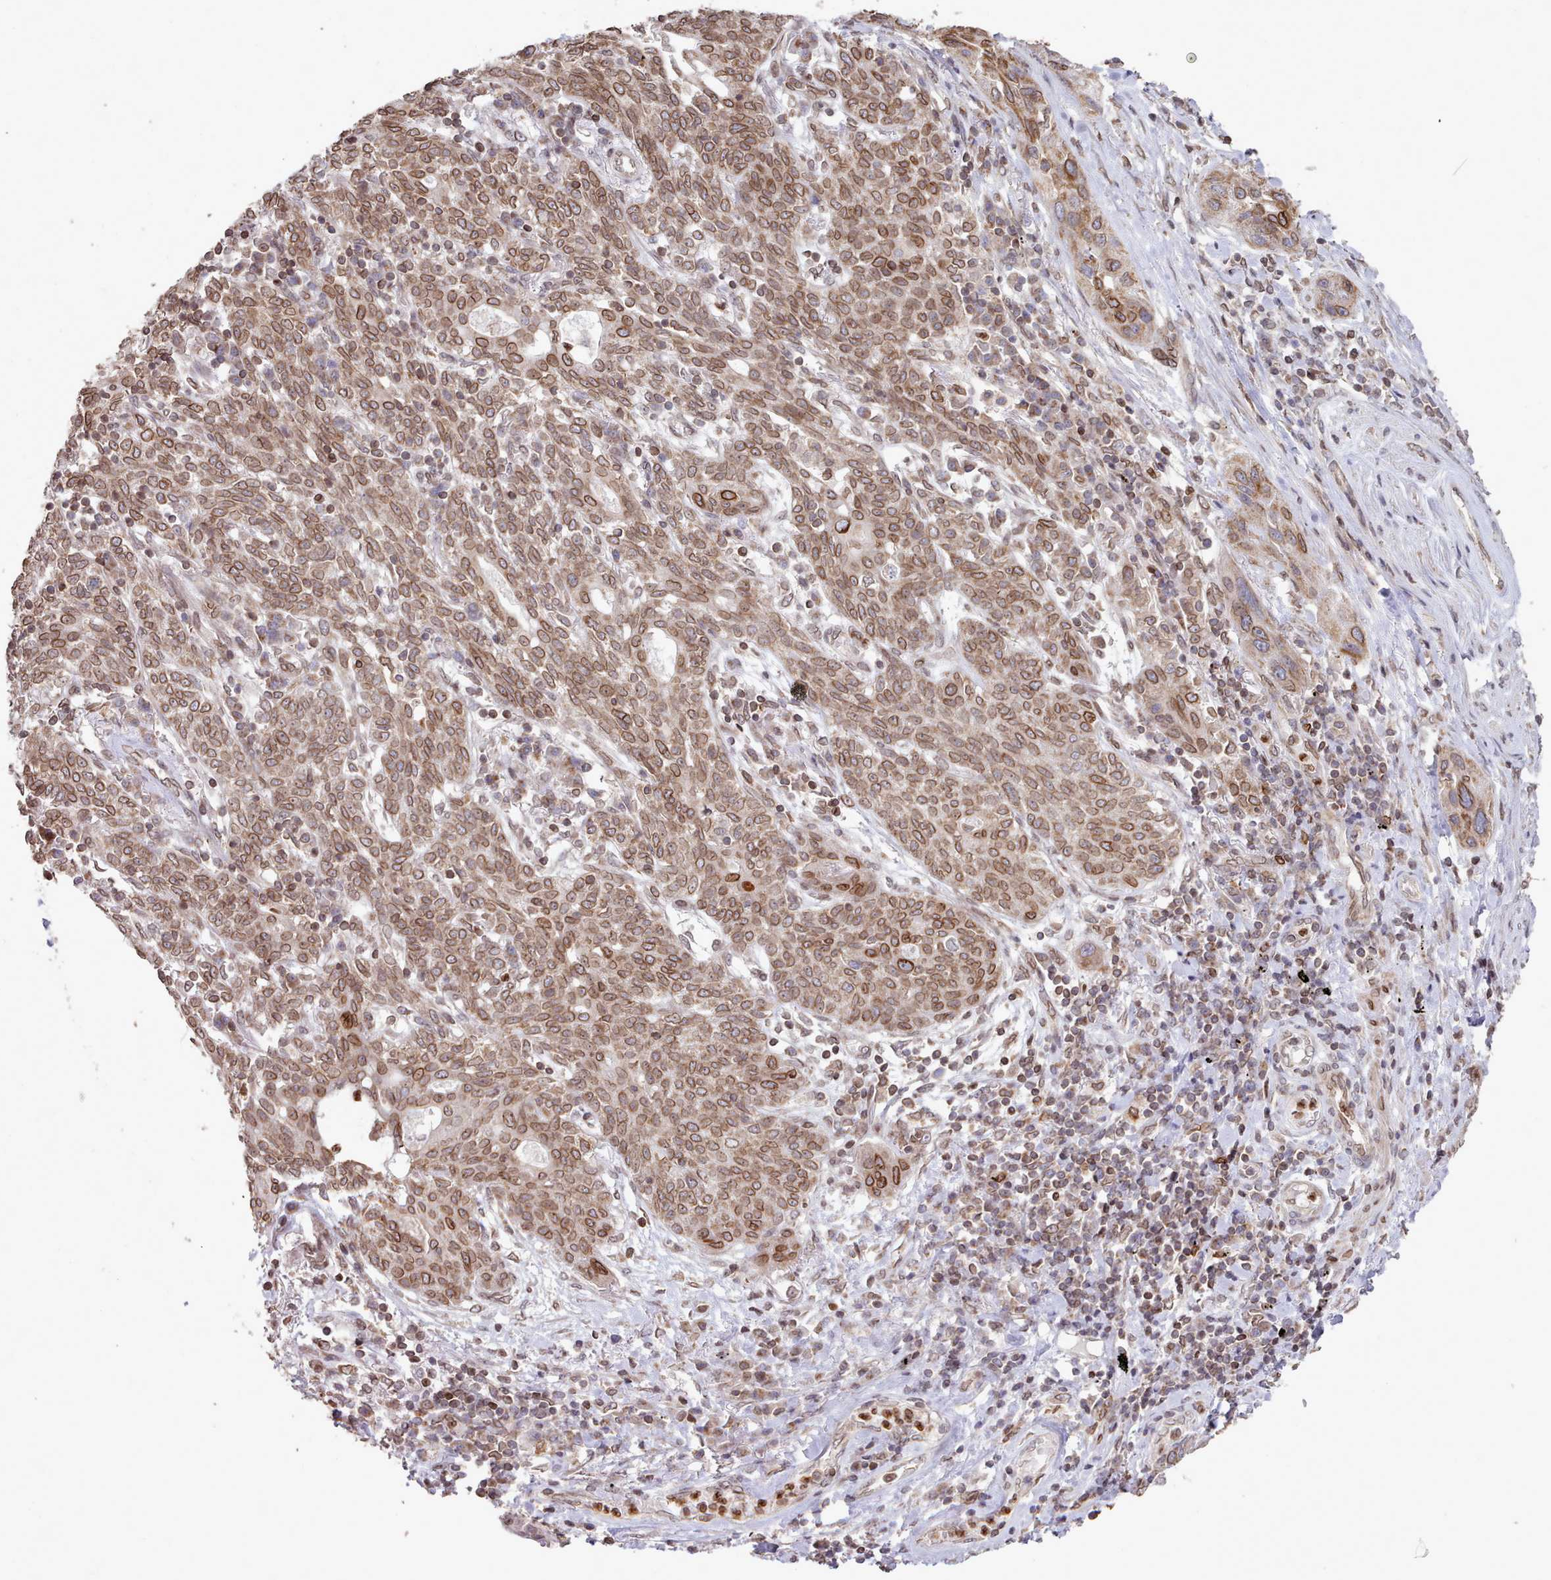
{"staining": {"intensity": "moderate", "quantity": ">75%", "location": "cytoplasmic/membranous,nuclear"}, "tissue": "lung cancer", "cell_type": "Tumor cells", "image_type": "cancer", "snomed": [{"axis": "morphology", "description": "Squamous cell carcinoma, NOS"}, {"axis": "topography", "description": "Lung"}], "caption": "Moderate cytoplasmic/membranous and nuclear positivity is seen in about >75% of tumor cells in squamous cell carcinoma (lung).", "gene": "TOR1AIP1", "patient": {"sex": "female", "age": 70}}